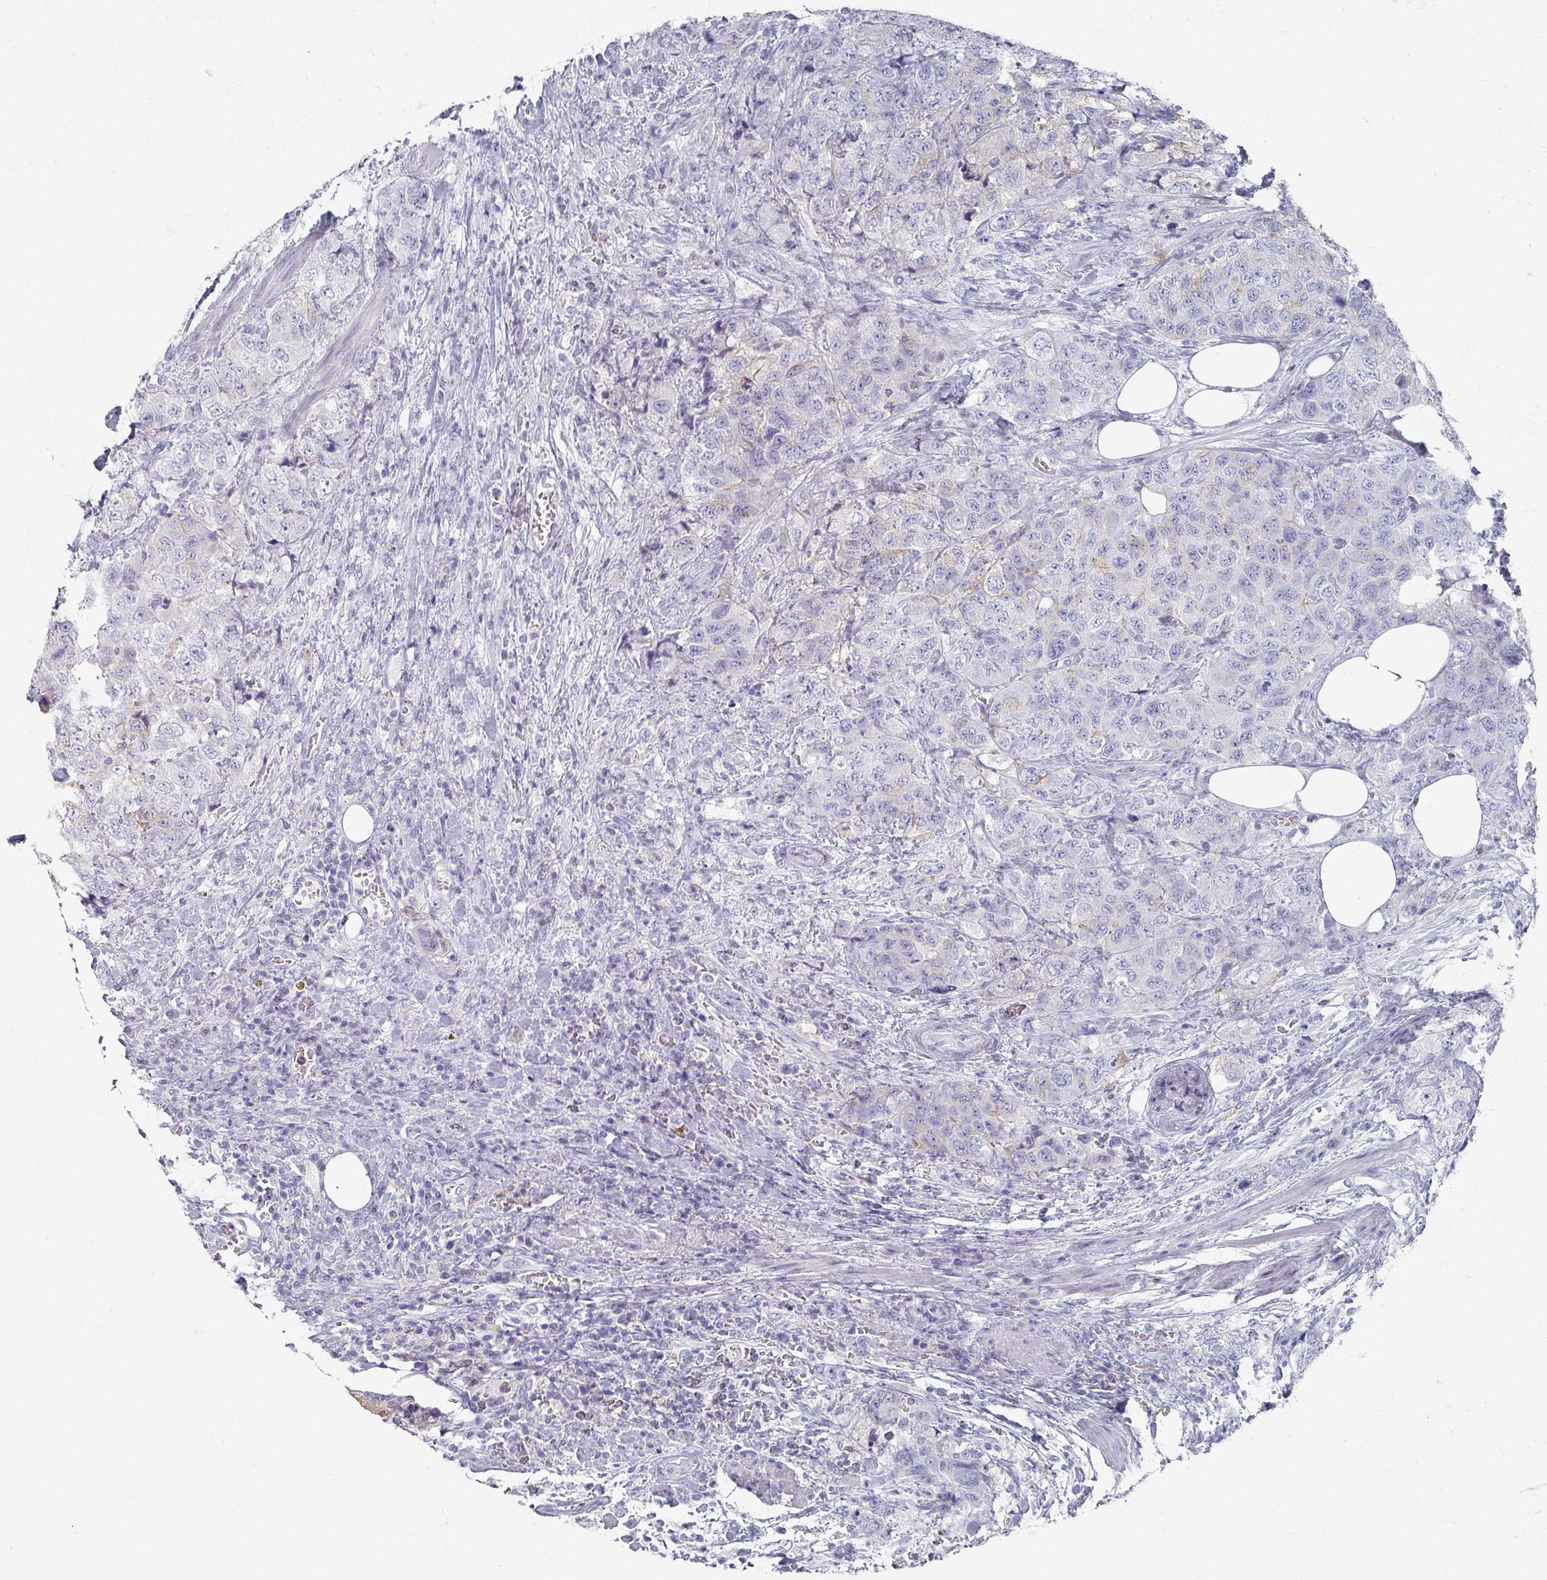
{"staining": {"intensity": "negative", "quantity": "none", "location": "none"}, "tissue": "urothelial cancer", "cell_type": "Tumor cells", "image_type": "cancer", "snomed": [{"axis": "morphology", "description": "Urothelial carcinoma, High grade"}, {"axis": "topography", "description": "Urinary bladder"}], "caption": "DAB (3,3'-diaminobenzidine) immunohistochemical staining of urothelial carcinoma (high-grade) reveals no significant expression in tumor cells.", "gene": "OMG", "patient": {"sex": "female", "age": 78}}